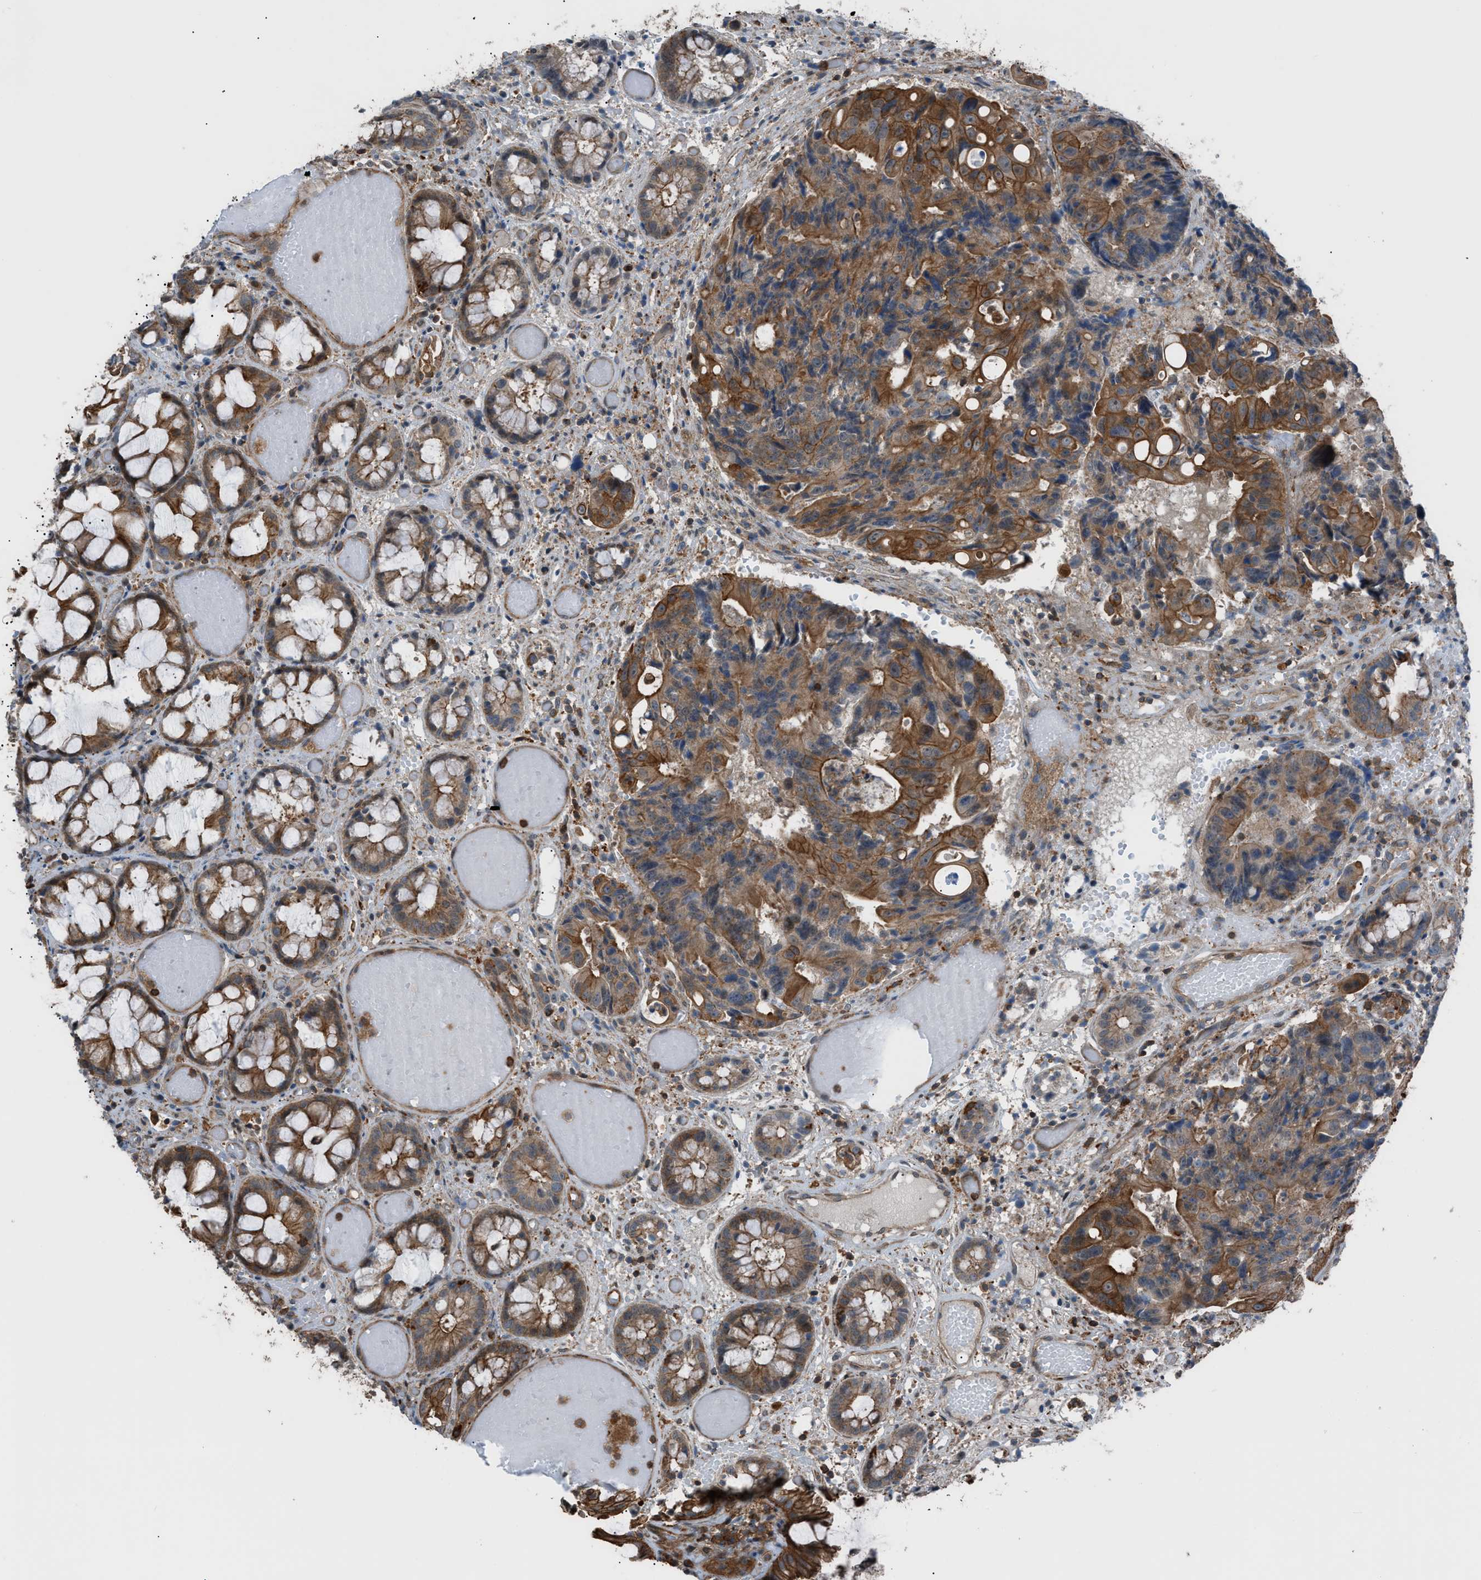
{"staining": {"intensity": "strong", "quantity": ">75%", "location": "cytoplasmic/membranous"}, "tissue": "colorectal cancer", "cell_type": "Tumor cells", "image_type": "cancer", "snomed": [{"axis": "morphology", "description": "Adenocarcinoma, NOS"}, {"axis": "topography", "description": "Colon"}], "caption": "This is a histology image of immunohistochemistry staining of colorectal adenocarcinoma, which shows strong expression in the cytoplasmic/membranous of tumor cells.", "gene": "DYRK1A", "patient": {"sex": "female", "age": 57}}